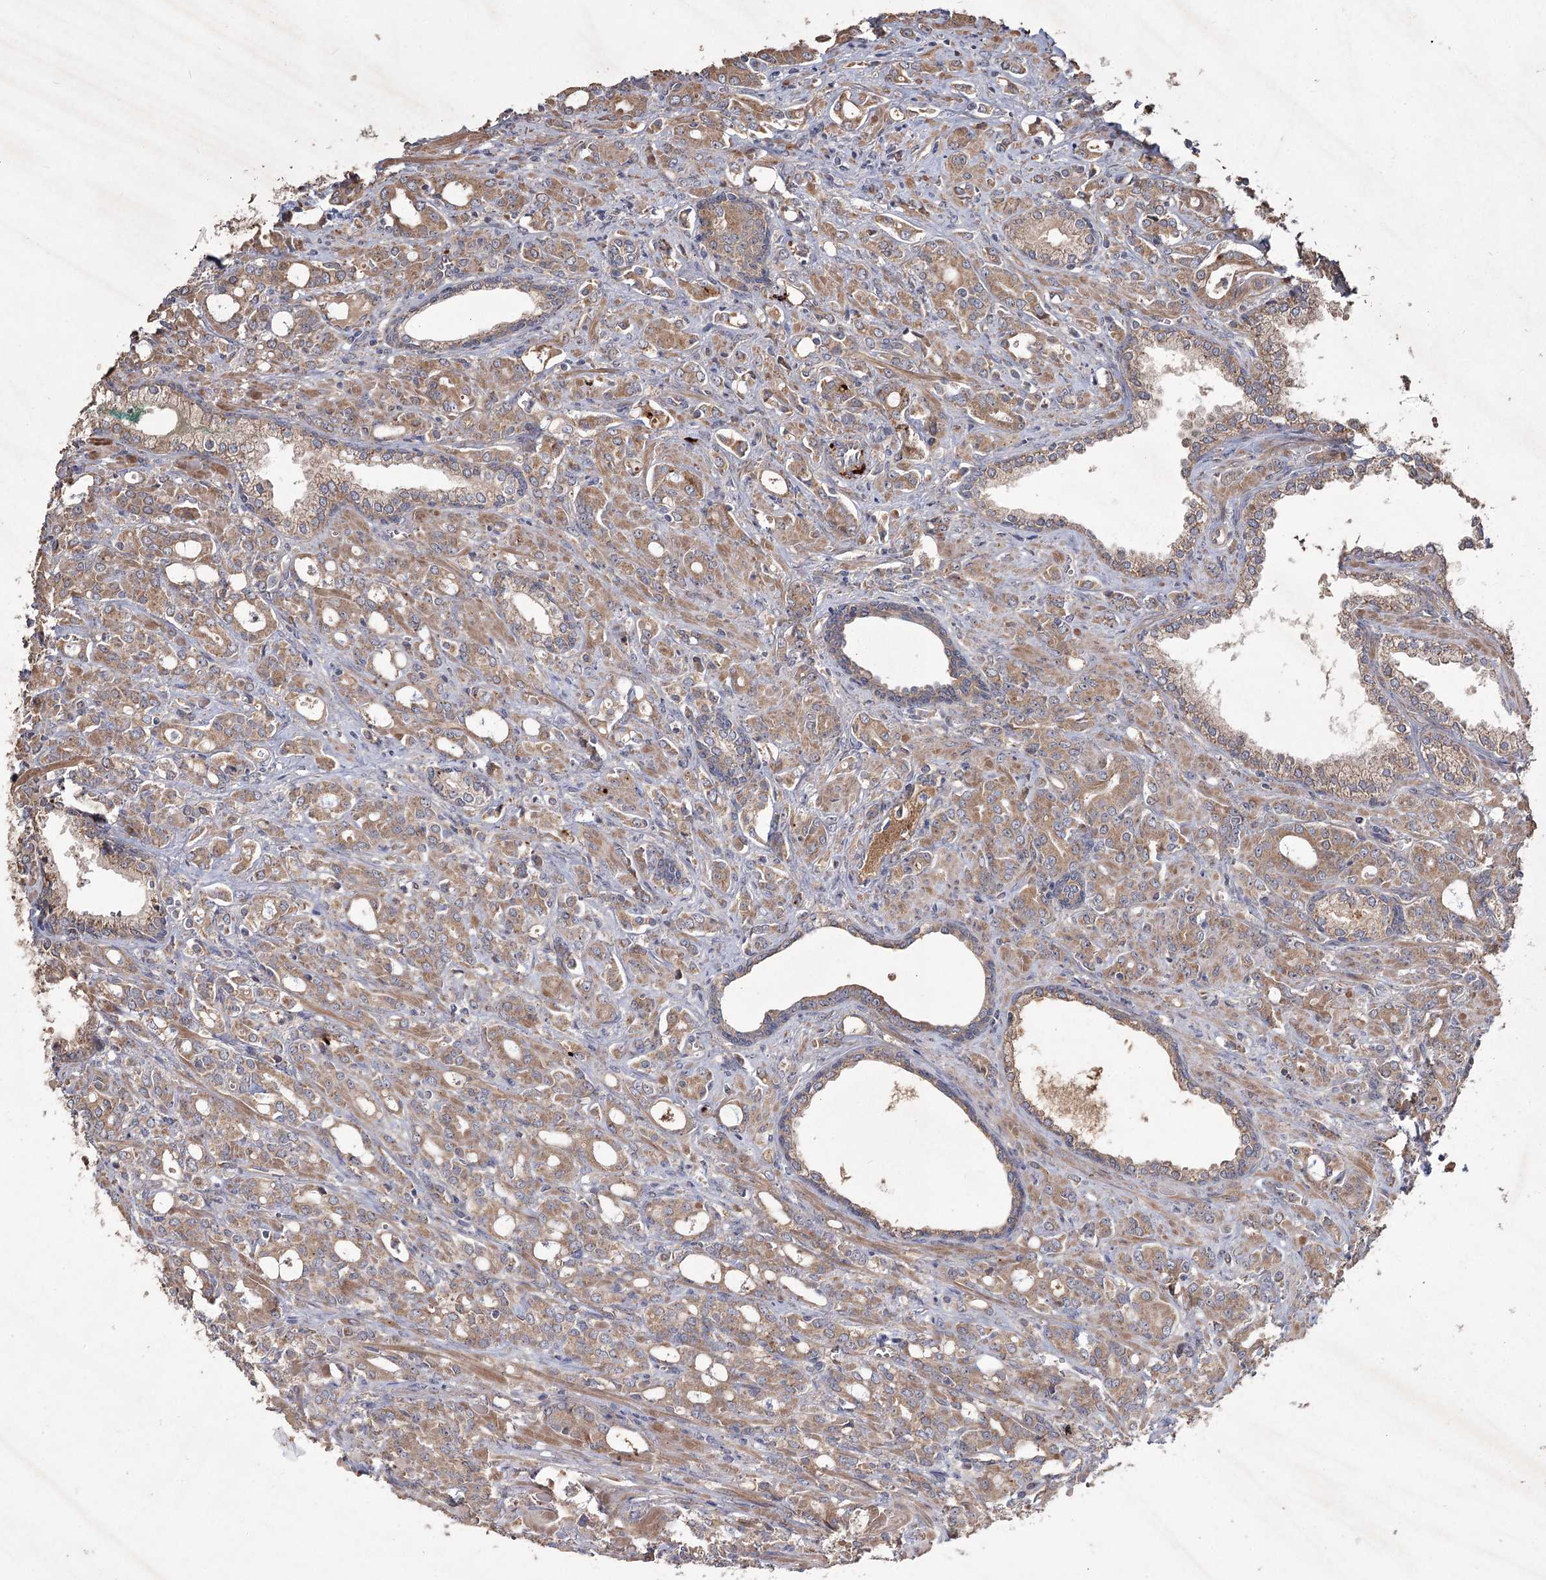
{"staining": {"intensity": "weak", "quantity": ">75%", "location": "cytoplasmic/membranous"}, "tissue": "prostate cancer", "cell_type": "Tumor cells", "image_type": "cancer", "snomed": [{"axis": "morphology", "description": "Adenocarcinoma, High grade"}, {"axis": "topography", "description": "Prostate"}], "caption": "Prostate cancer stained with IHC displays weak cytoplasmic/membranous expression in approximately >75% of tumor cells.", "gene": "RIN2", "patient": {"sex": "male", "age": 72}}